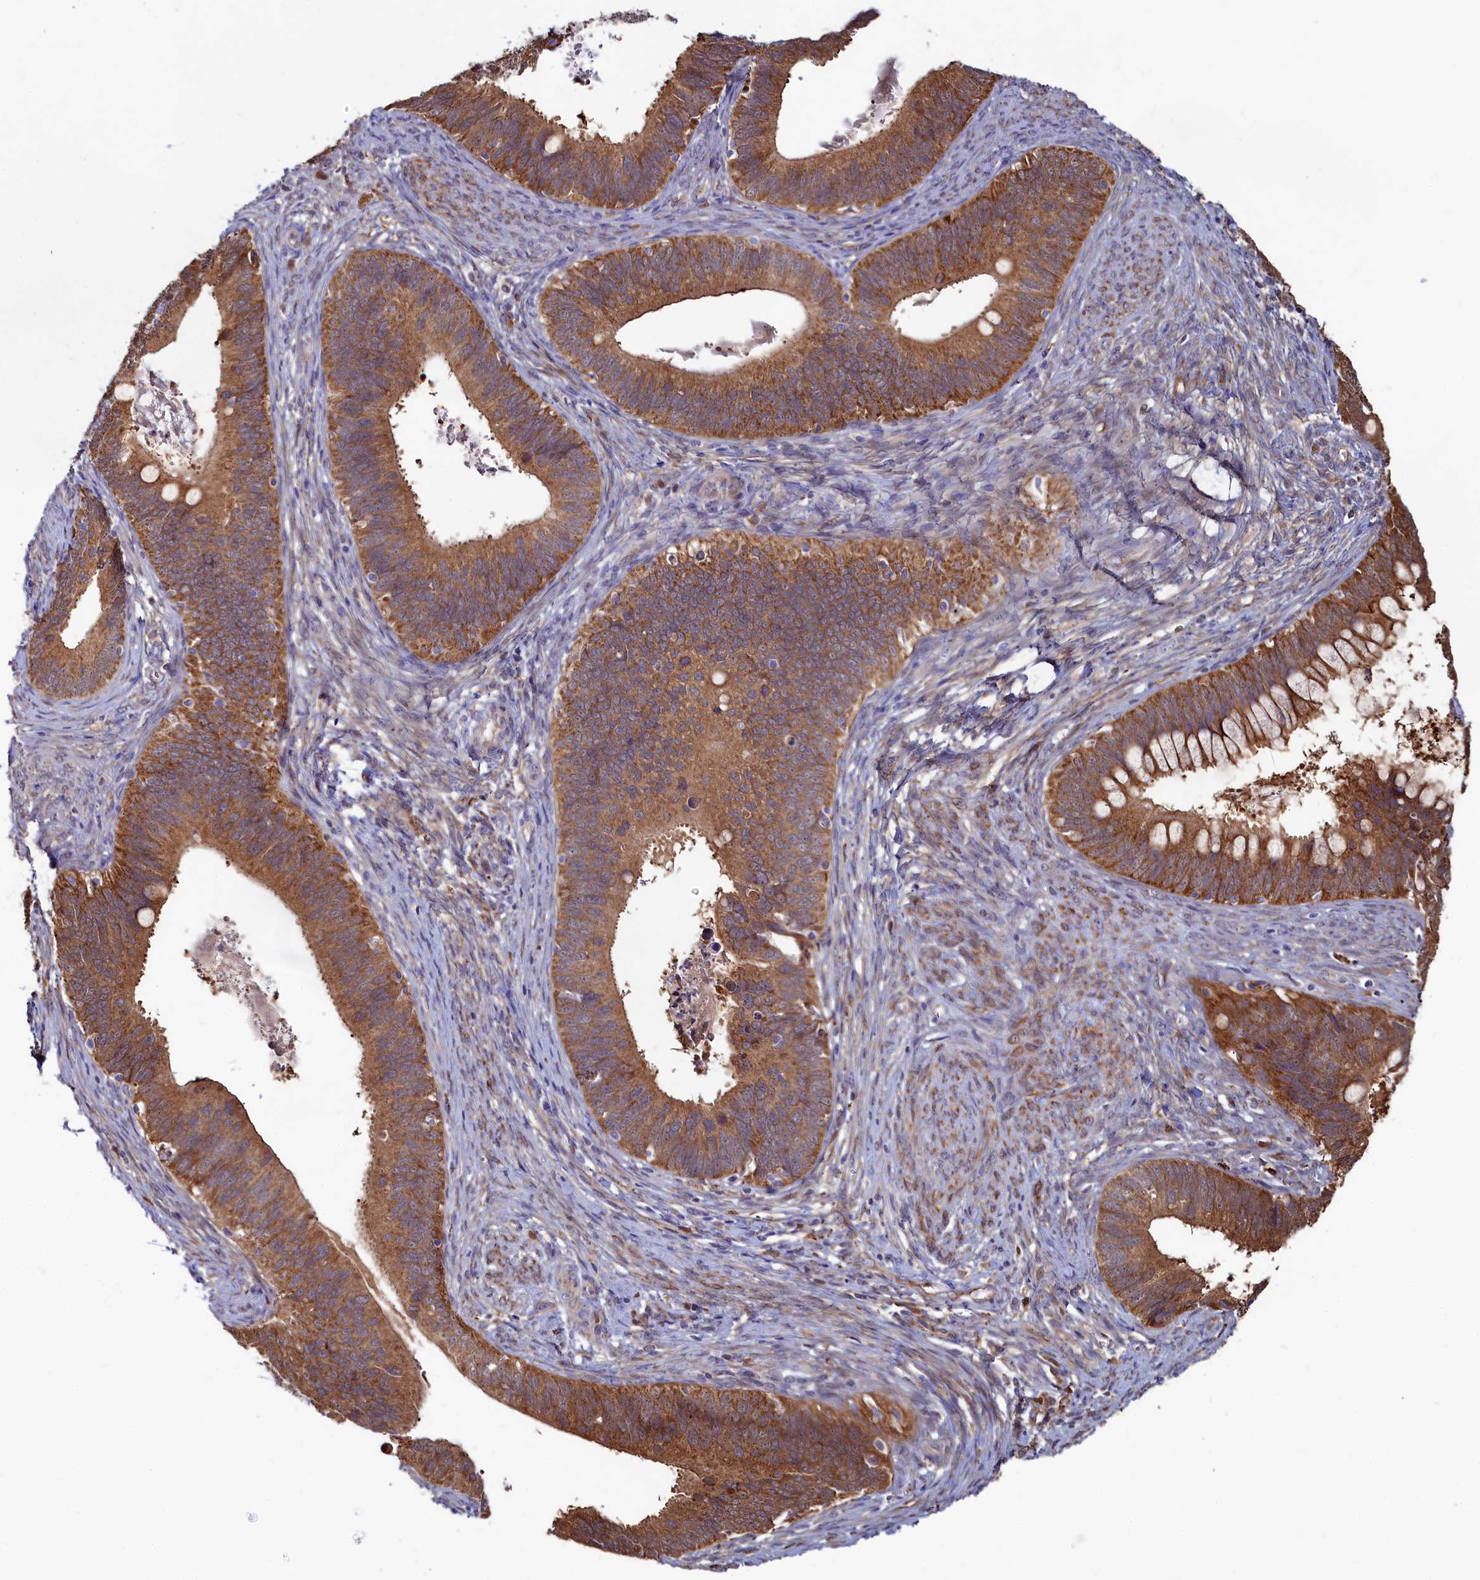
{"staining": {"intensity": "moderate", "quantity": ">75%", "location": "cytoplasmic/membranous"}, "tissue": "cervical cancer", "cell_type": "Tumor cells", "image_type": "cancer", "snomed": [{"axis": "morphology", "description": "Adenocarcinoma, NOS"}, {"axis": "topography", "description": "Cervix"}], "caption": "Immunohistochemistry (IHC) (DAB (3,3'-diaminobenzidine)) staining of human cervical cancer demonstrates moderate cytoplasmic/membranous protein positivity in about >75% of tumor cells. Nuclei are stained in blue.", "gene": "ASTE1", "patient": {"sex": "female", "age": 42}}